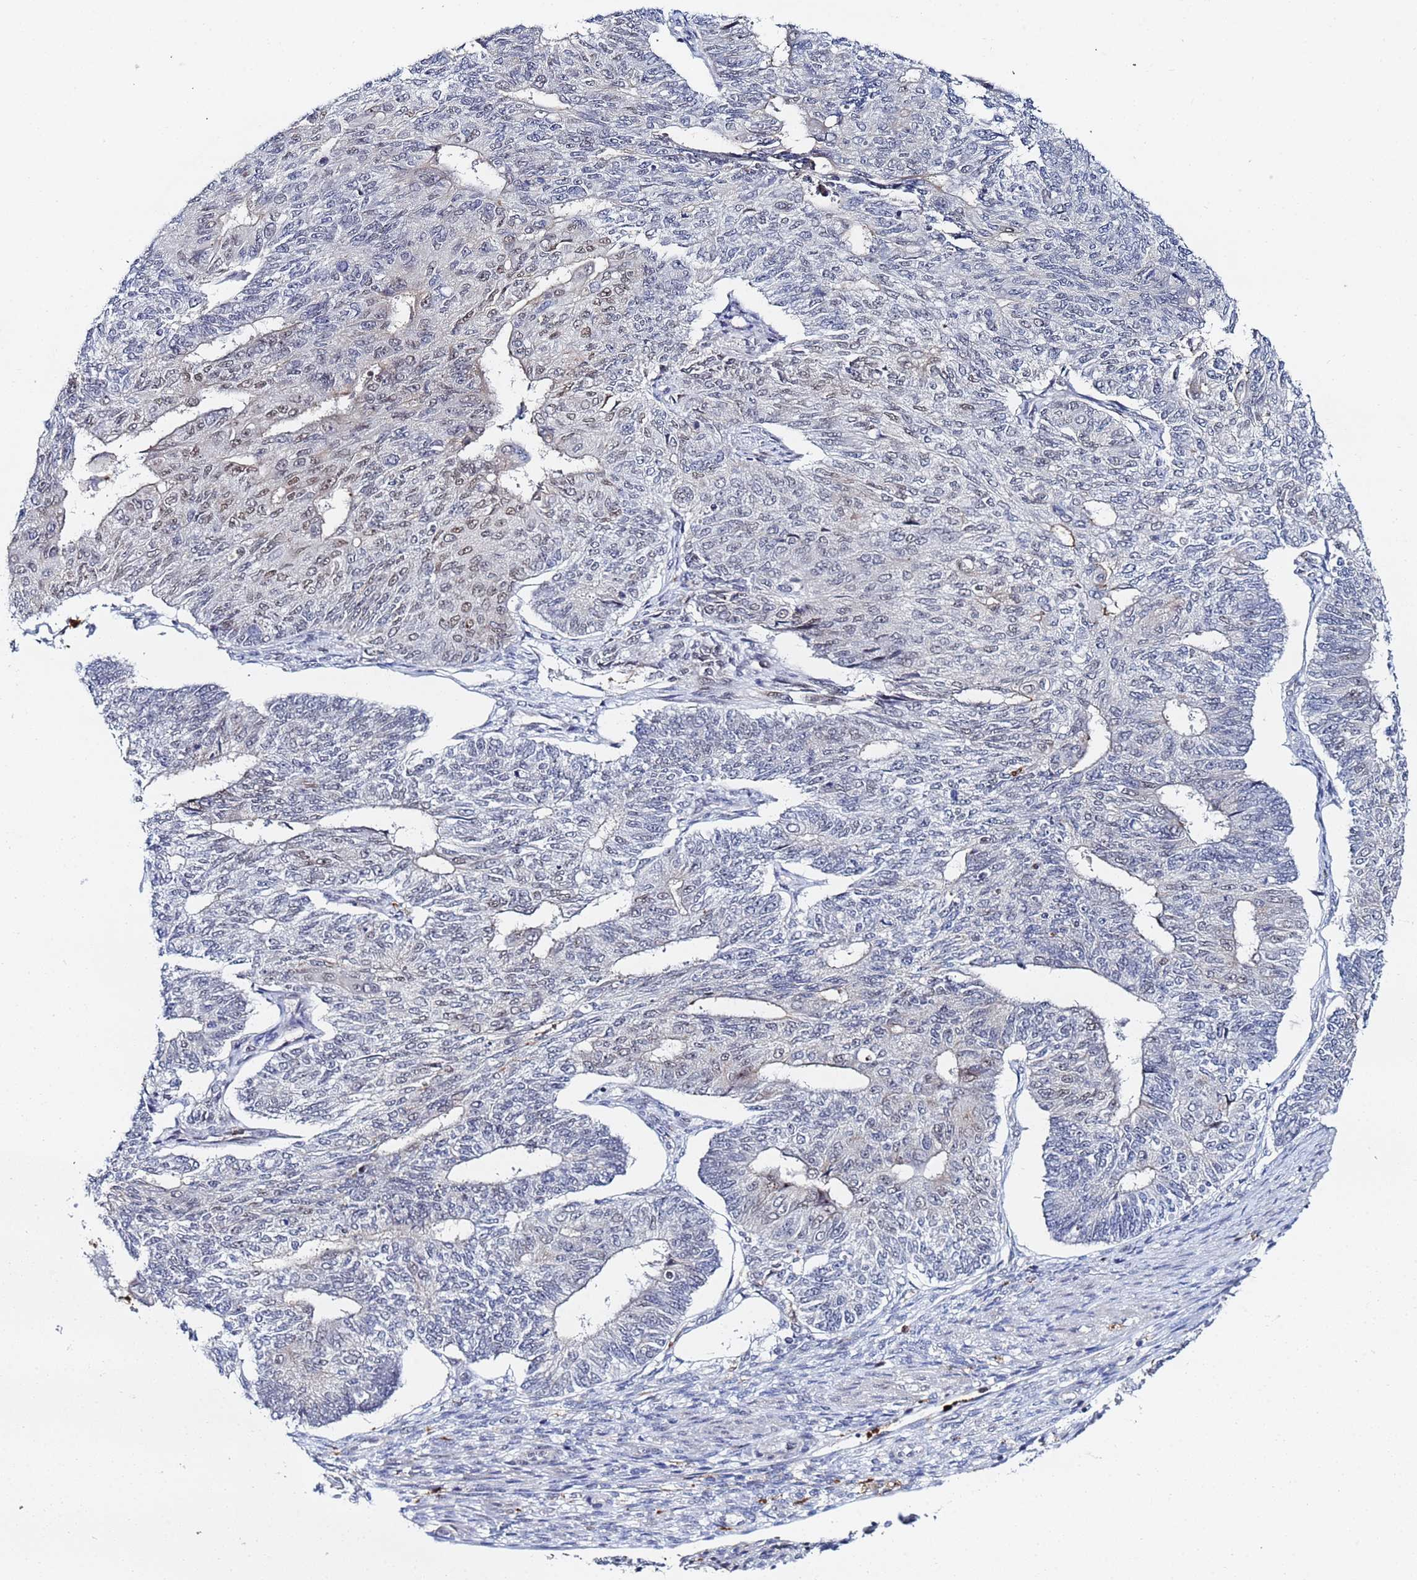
{"staining": {"intensity": "weak", "quantity": "<25%", "location": "nuclear"}, "tissue": "endometrial cancer", "cell_type": "Tumor cells", "image_type": "cancer", "snomed": [{"axis": "morphology", "description": "Adenocarcinoma, NOS"}, {"axis": "topography", "description": "Endometrium"}], "caption": "Human adenocarcinoma (endometrial) stained for a protein using immunohistochemistry demonstrates no positivity in tumor cells.", "gene": "MTCL1", "patient": {"sex": "female", "age": 32}}